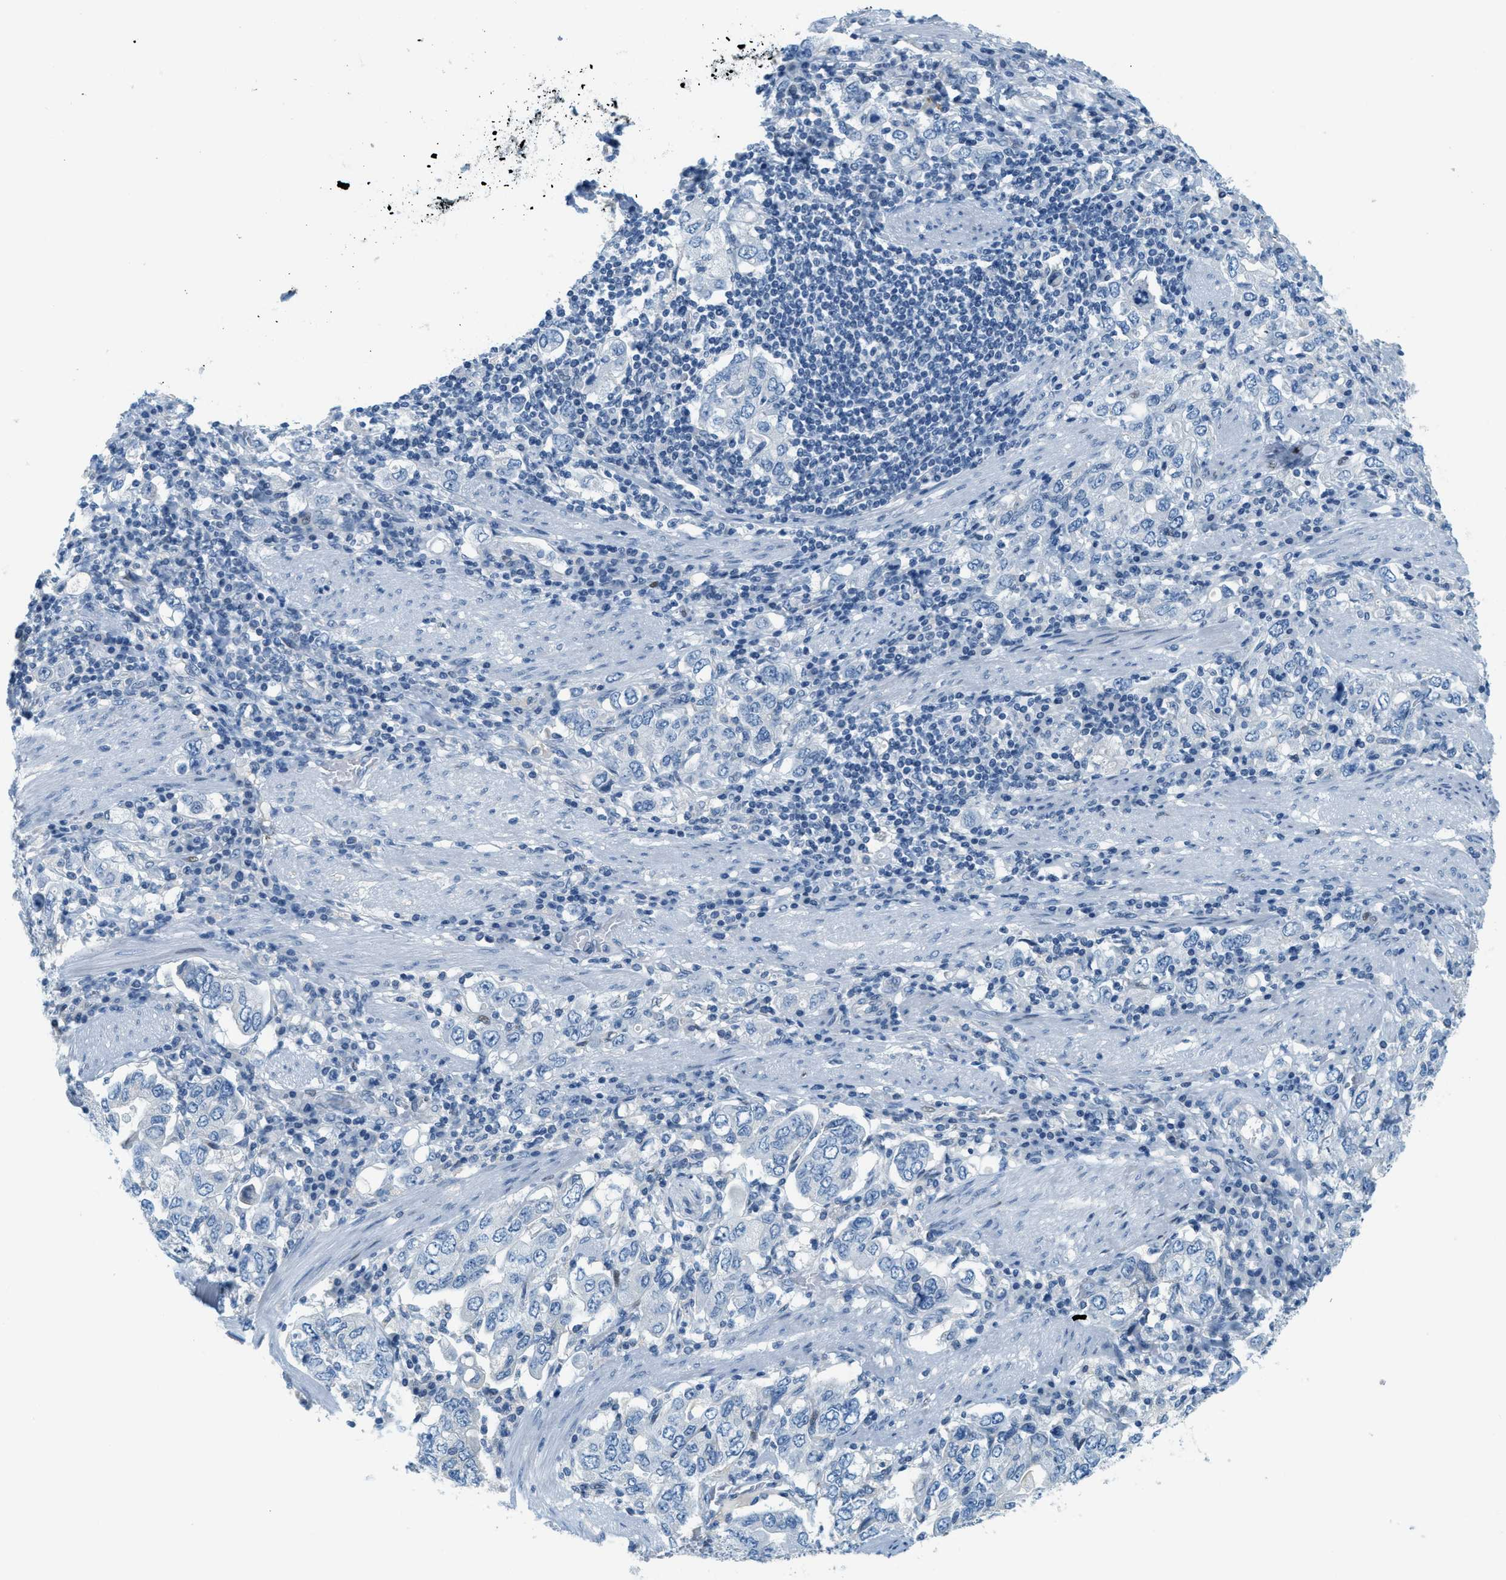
{"staining": {"intensity": "negative", "quantity": "none", "location": "none"}, "tissue": "stomach cancer", "cell_type": "Tumor cells", "image_type": "cancer", "snomed": [{"axis": "morphology", "description": "Adenocarcinoma, NOS"}, {"axis": "topography", "description": "Stomach, upper"}], "caption": "Human adenocarcinoma (stomach) stained for a protein using immunohistochemistry (IHC) displays no positivity in tumor cells.", "gene": "CYP4X1", "patient": {"sex": "male", "age": 62}}